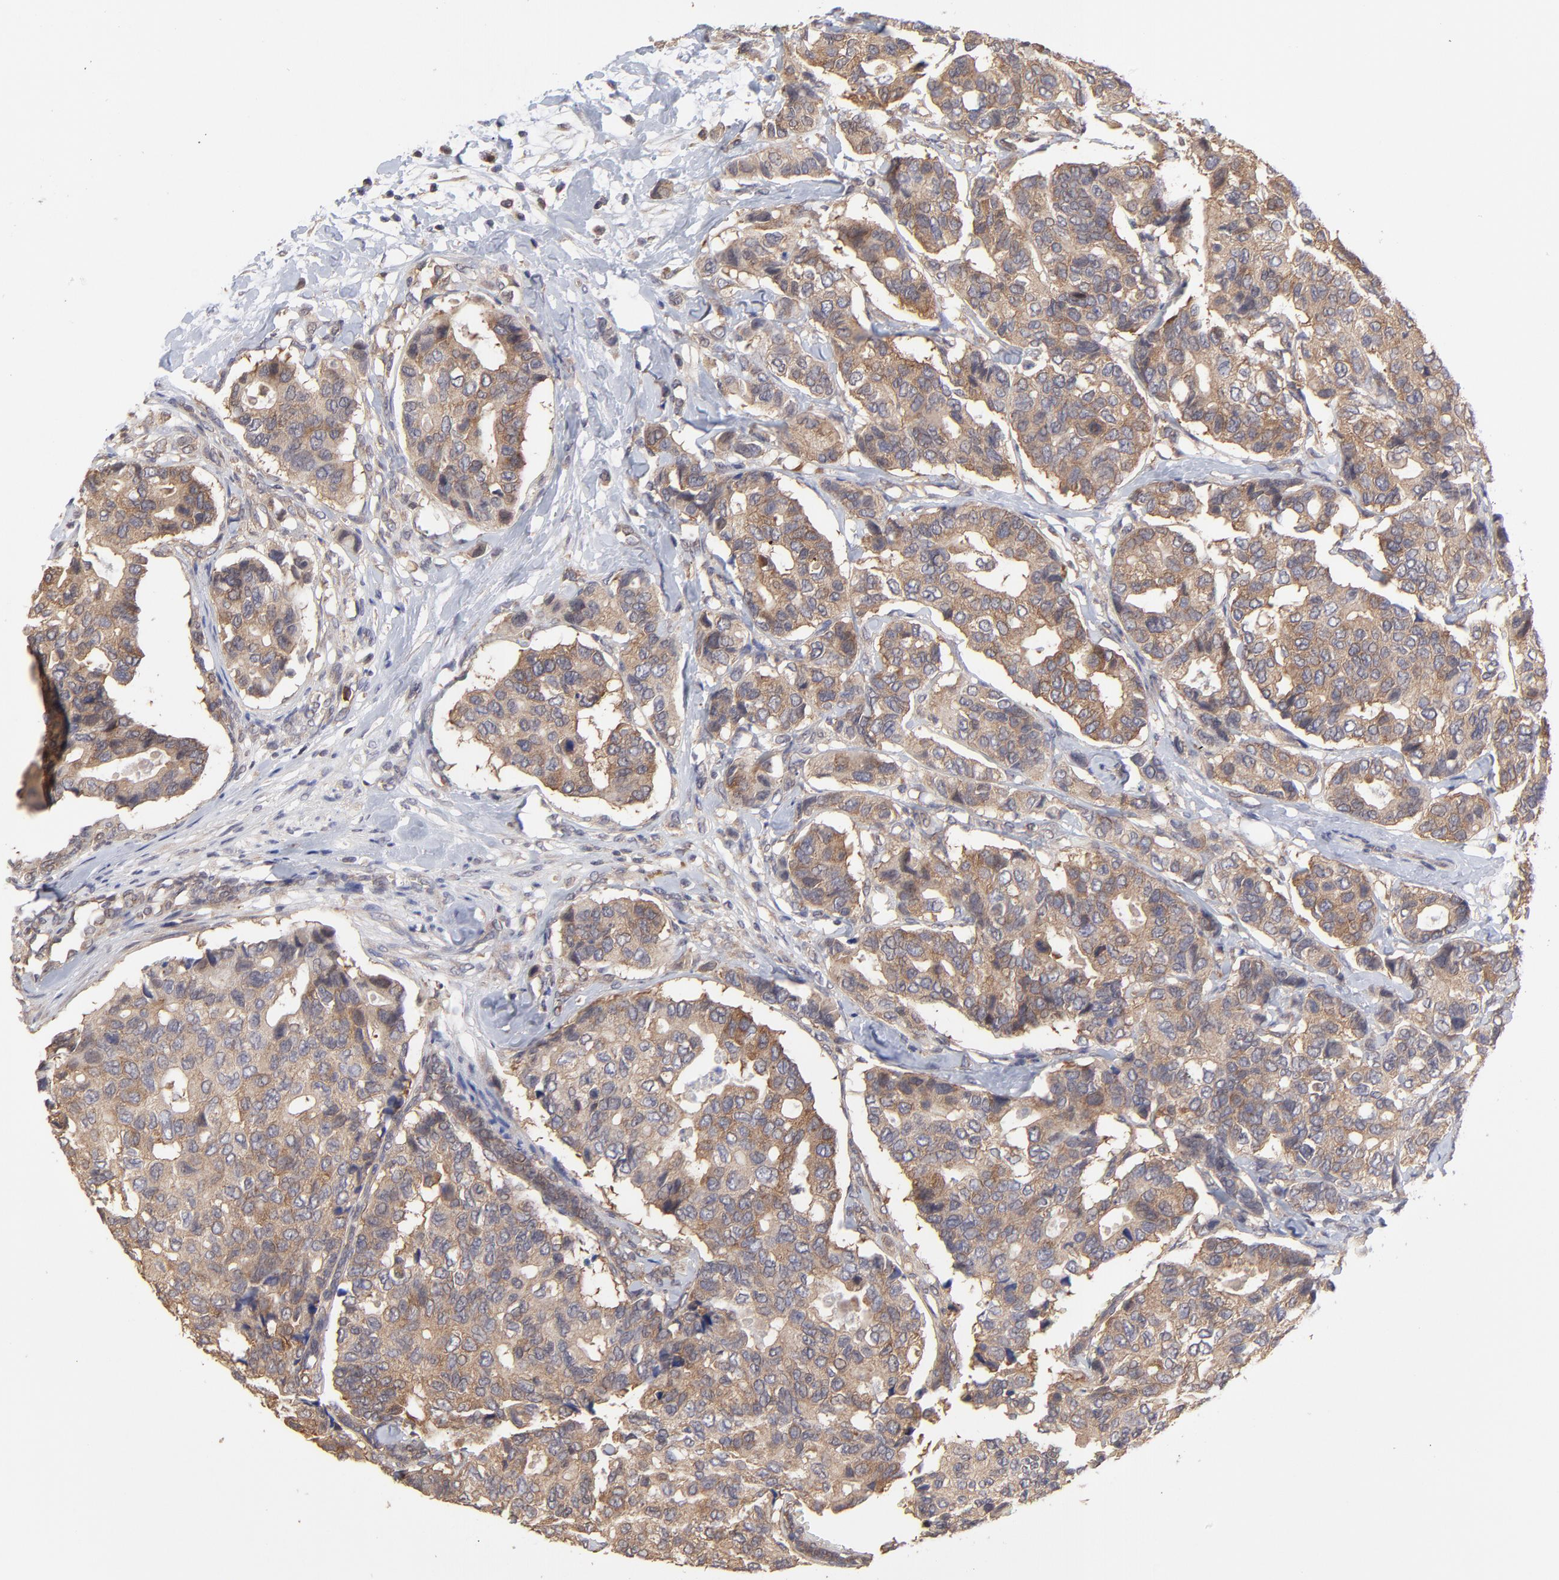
{"staining": {"intensity": "moderate", "quantity": ">75%", "location": "cytoplasmic/membranous"}, "tissue": "breast cancer", "cell_type": "Tumor cells", "image_type": "cancer", "snomed": [{"axis": "morphology", "description": "Duct carcinoma"}, {"axis": "topography", "description": "Breast"}], "caption": "Protein staining by immunohistochemistry (IHC) exhibits moderate cytoplasmic/membranous expression in about >75% of tumor cells in breast cancer (invasive ductal carcinoma).", "gene": "GART", "patient": {"sex": "female", "age": 69}}